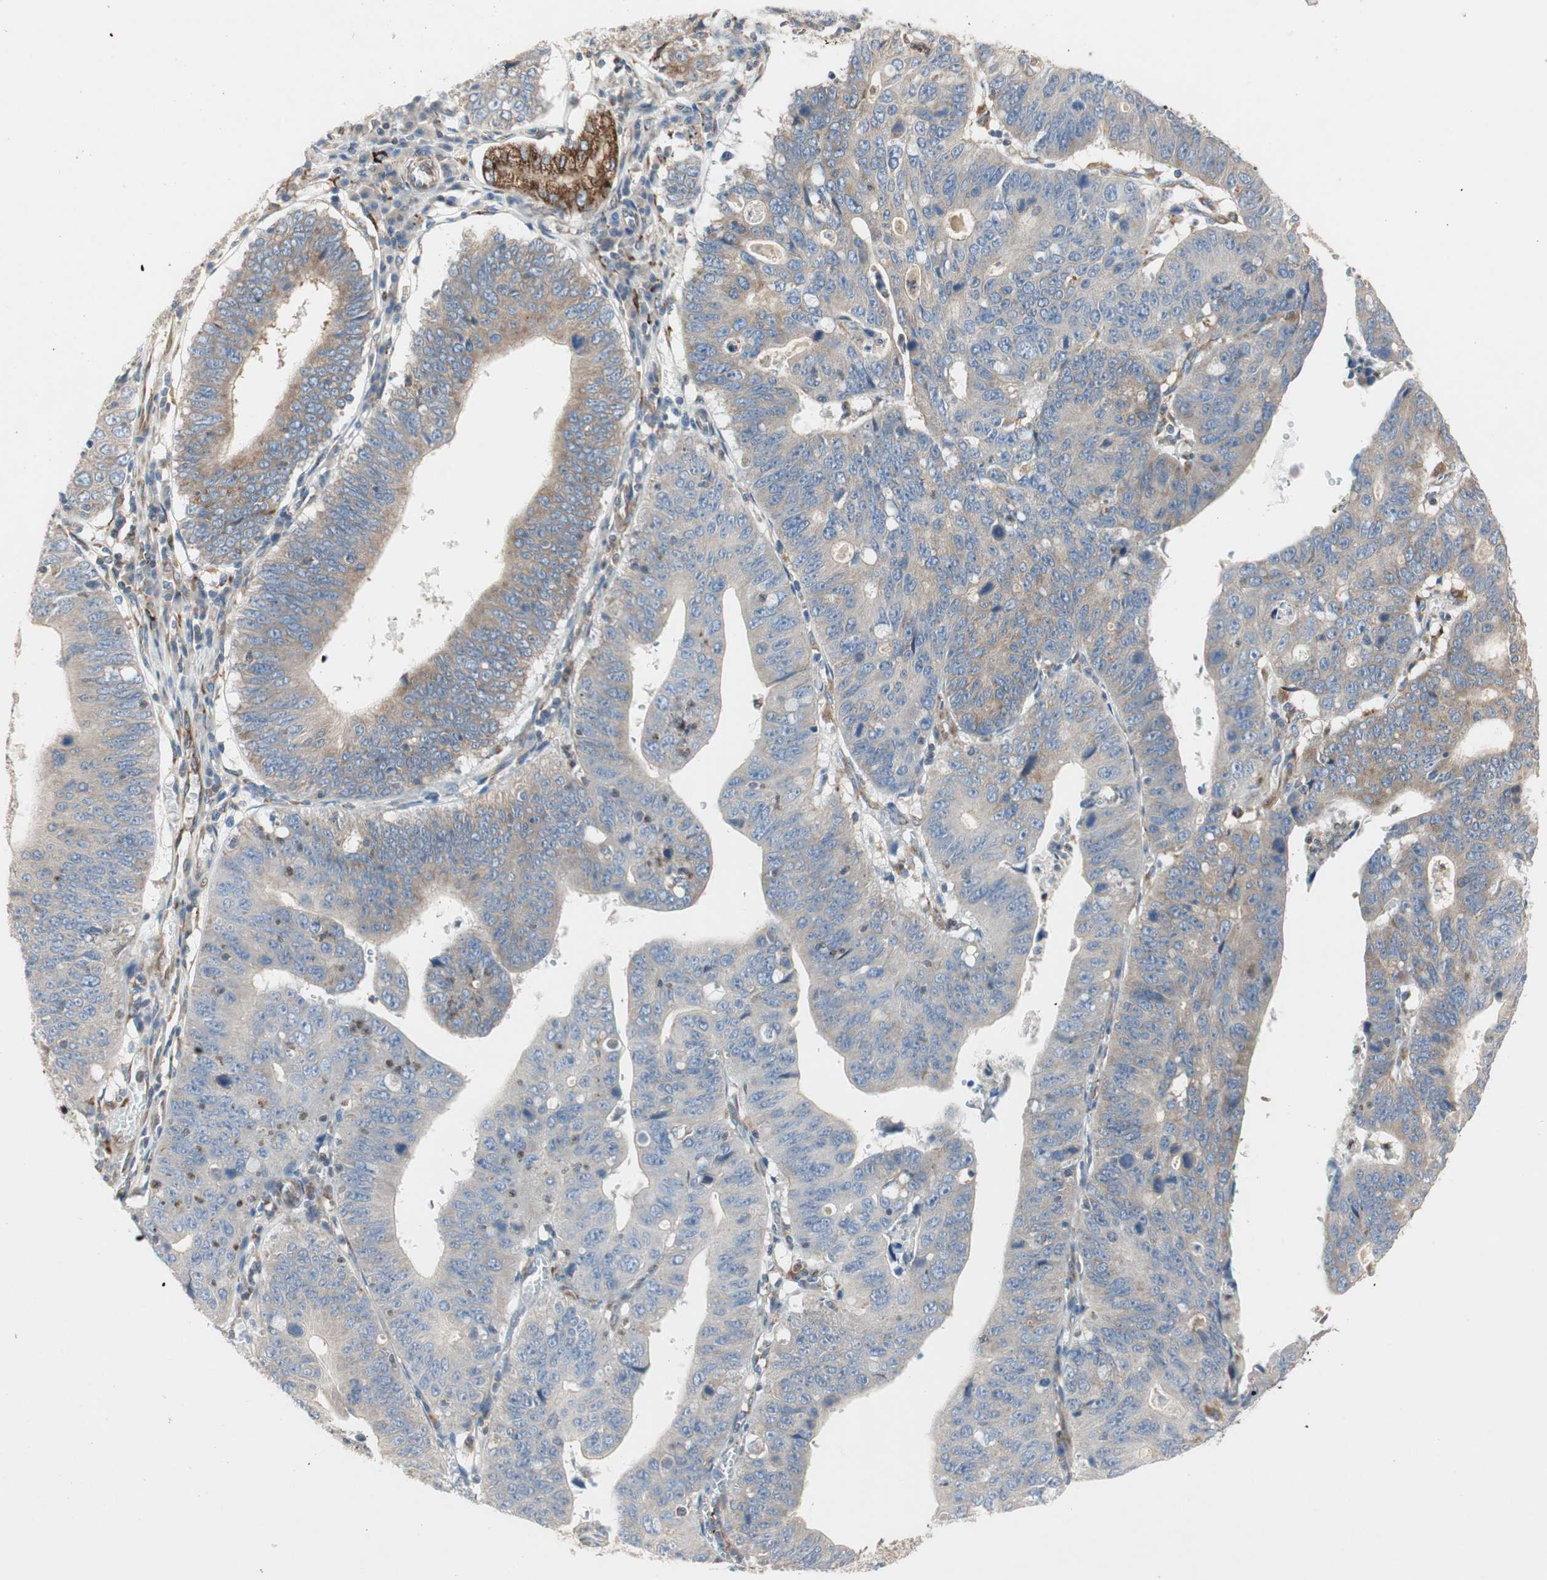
{"staining": {"intensity": "moderate", "quantity": ">75%", "location": "cytoplasmic/membranous"}, "tissue": "stomach cancer", "cell_type": "Tumor cells", "image_type": "cancer", "snomed": [{"axis": "morphology", "description": "Adenocarcinoma, NOS"}, {"axis": "topography", "description": "Stomach"}], "caption": "Protein analysis of stomach cancer tissue demonstrates moderate cytoplasmic/membranous staining in approximately >75% of tumor cells.", "gene": "H6PD", "patient": {"sex": "male", "age": 59}}